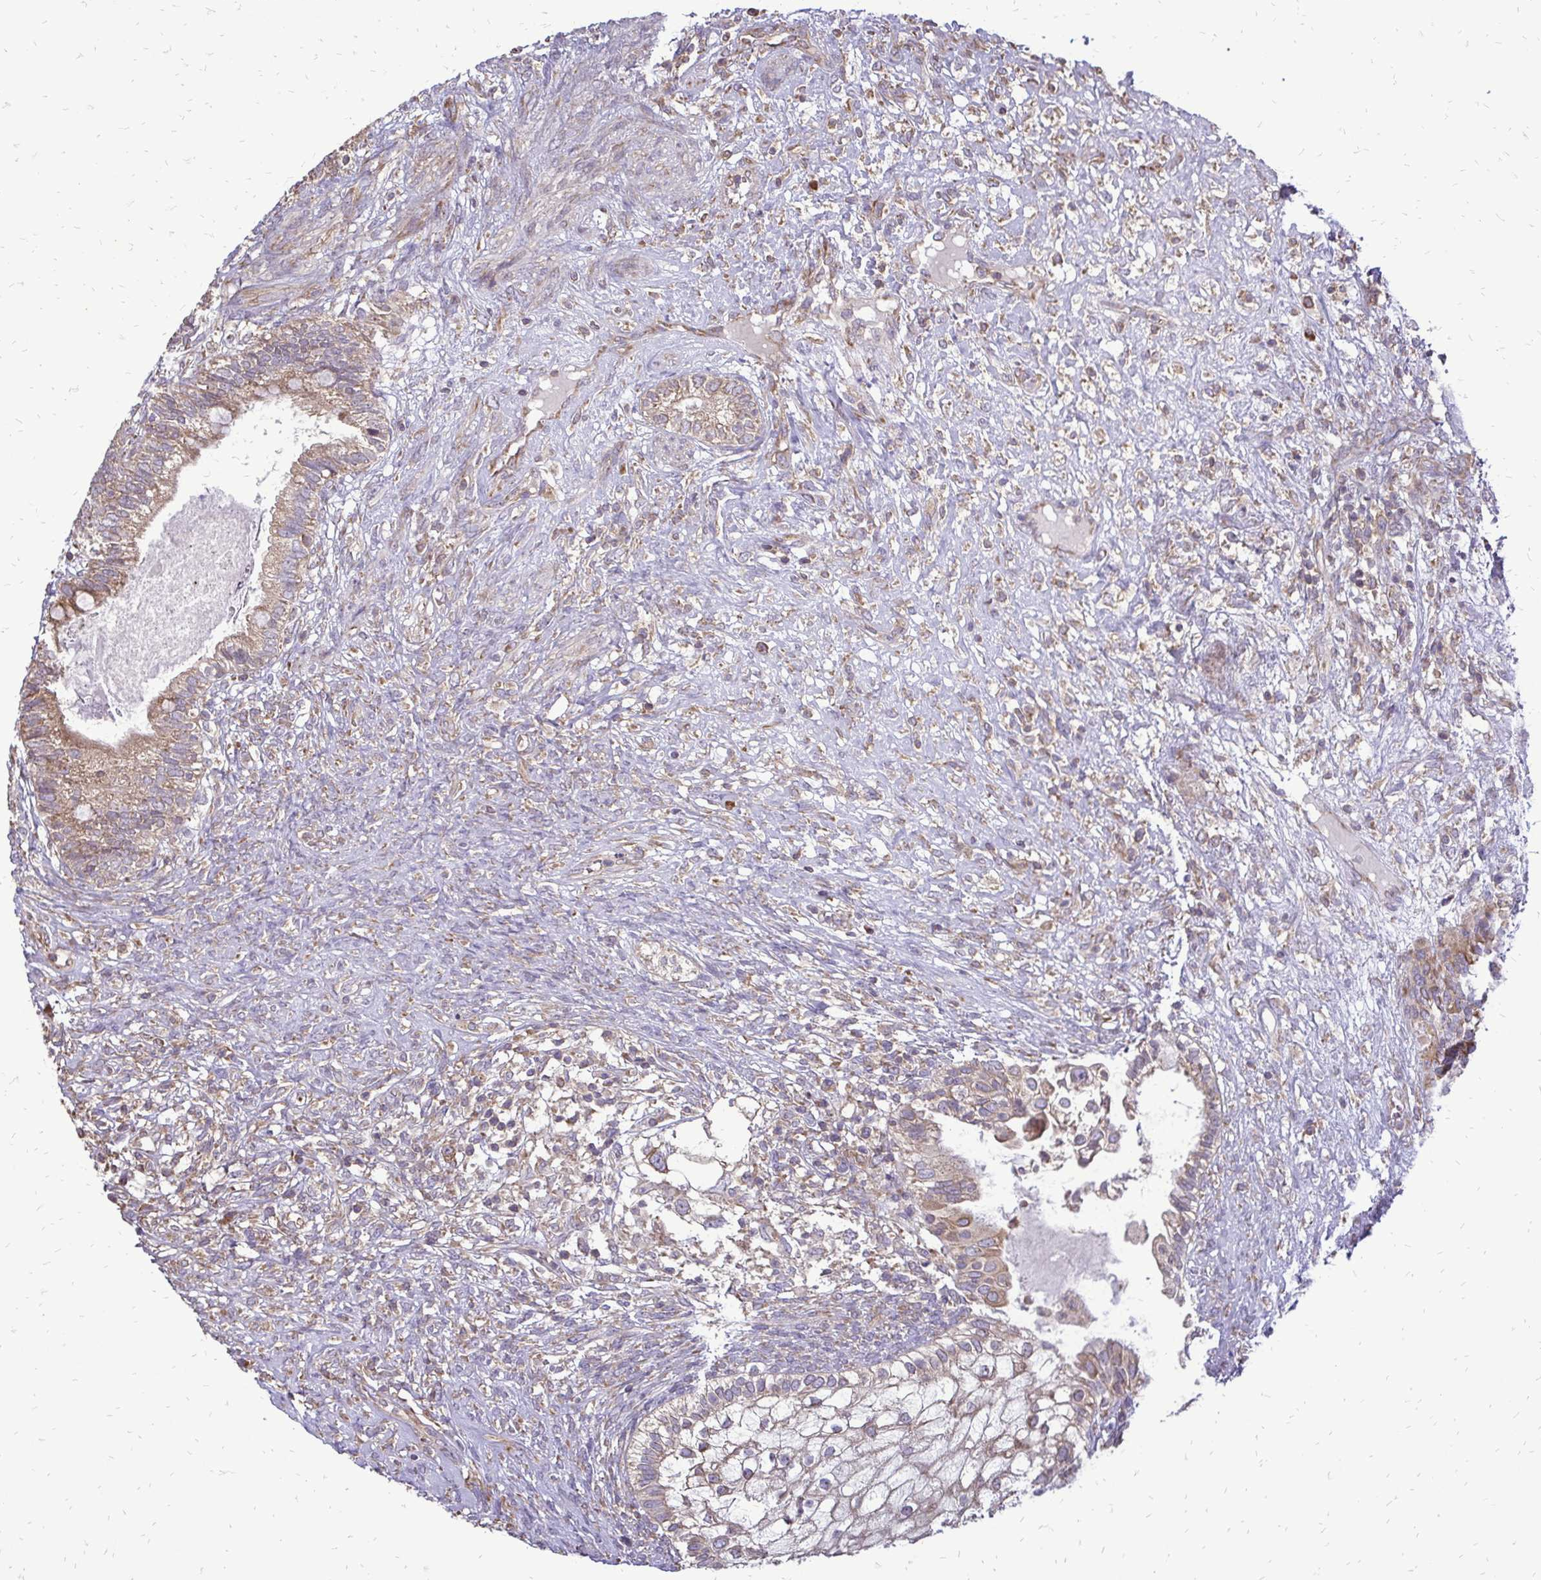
{"staining": {"intensity": "moderate", "quantity": "25%-75%", "location": "cytoplasmic/membranous"}, "tissue": "testis cancer", "cell_type": "Tumor cells", "image_type": "cancer", "snomed": [{"axis": "morphology", "description": "Seminoma, NOS"}, {"axis": "morphology", "description": "Carcinoma, Embryonal, NOS"}, {"axis": "topography", "description": "Testis"}], "caption": "A medium amount of moderate cytoplasmic/membranous expression is present in about 25%-75% of tumor cells in testis cancer tissue.", "gene": "RPS3", "patient": {"sex": "male", "age": 41}}